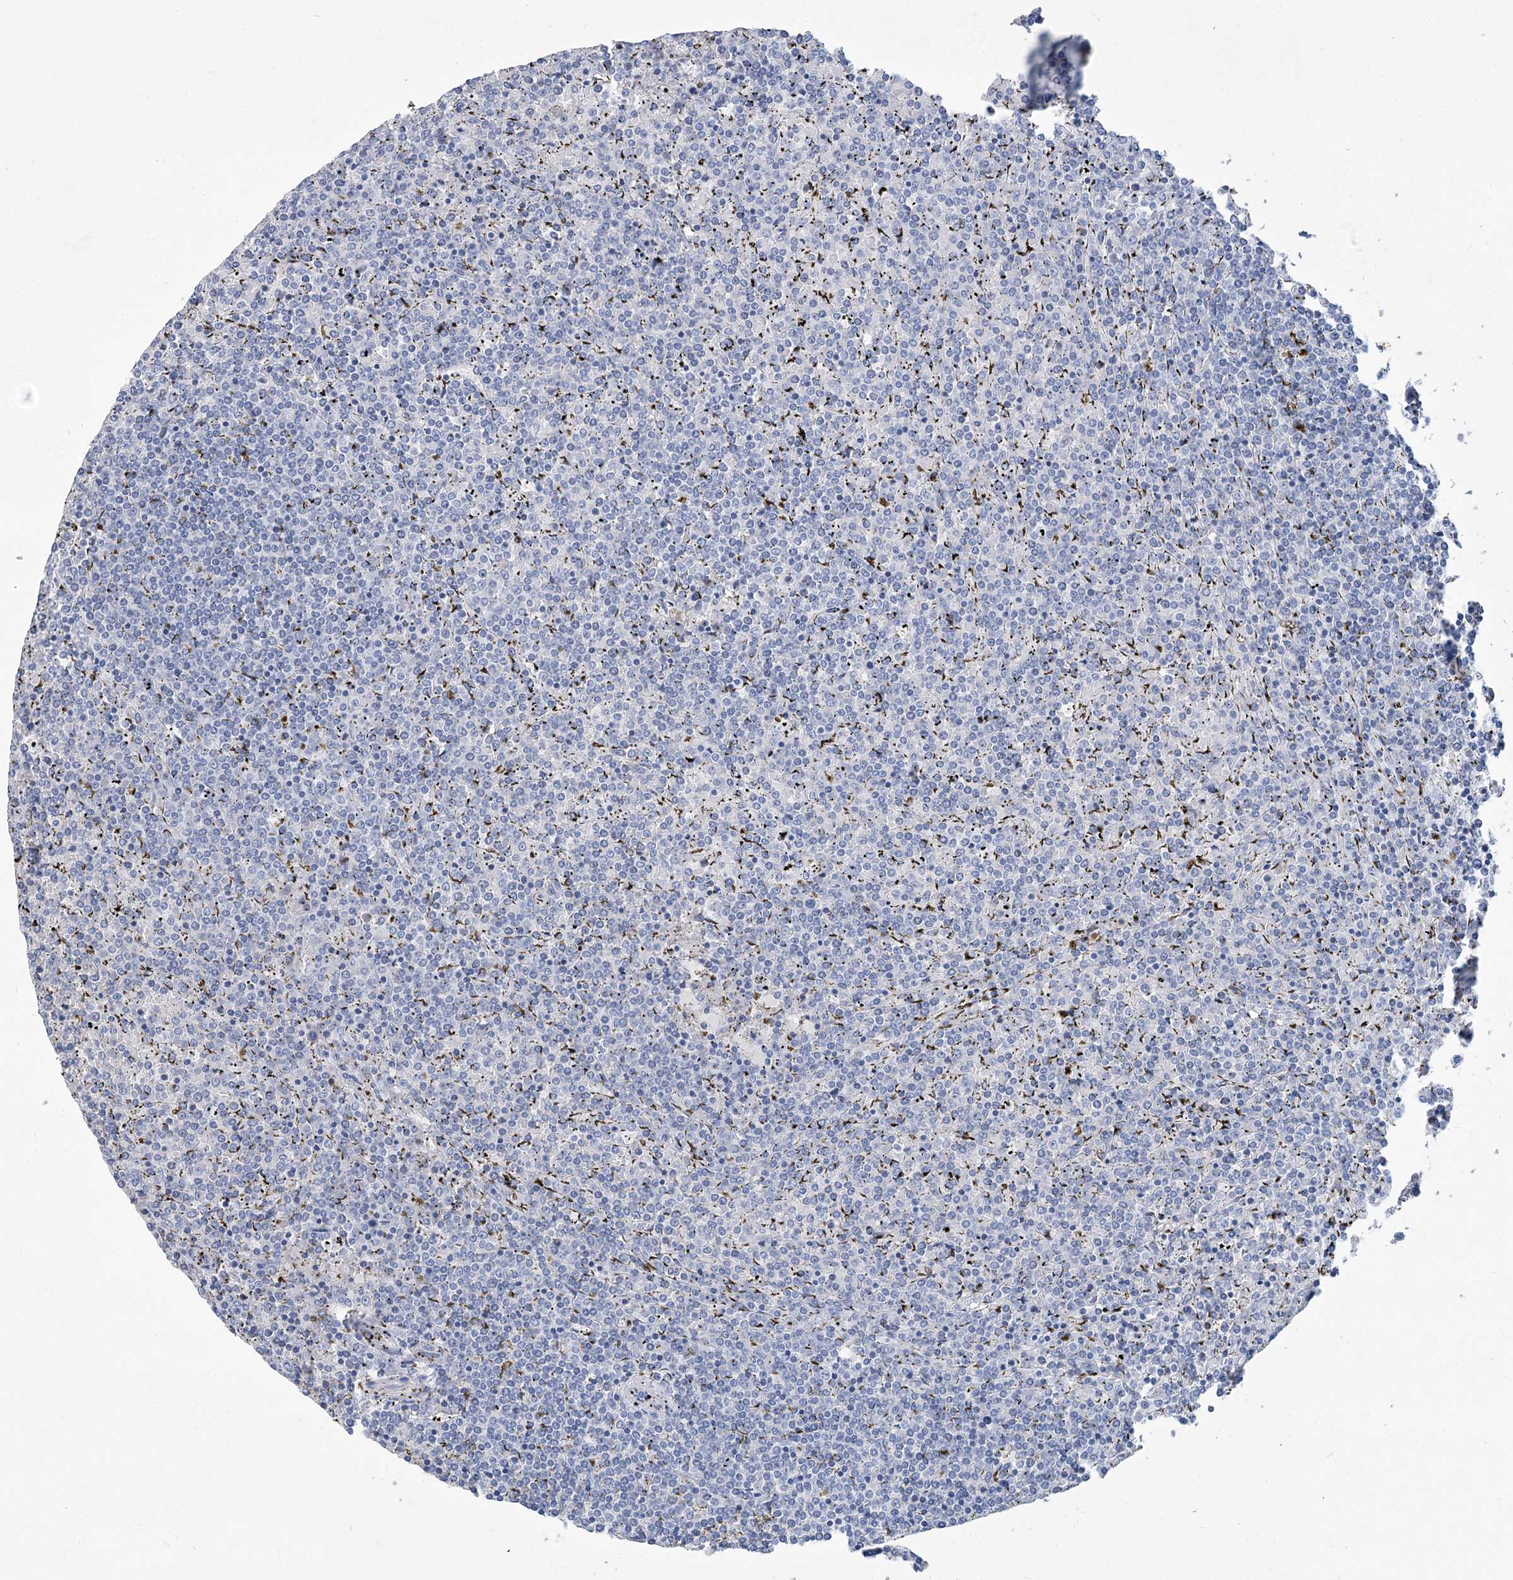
{"staining": {"intensity": "negative", "quantity": "none", "location": "none"}, "tissue": "lymphoma", "cell_type": "Tumor cells", "image_type": "cancer", "snomed": [{"axis": "morphology", "description": "Malignant lymphoma, non-Hodgkin's type, Low grade"}, {"axis": "topography", "description": "Spleen"}], "caption": "Tumor cells are negative for brown protein staining in lymphoma.", "gene": "SLC9A3", "patient": {"sex": "female", "age": 19}}